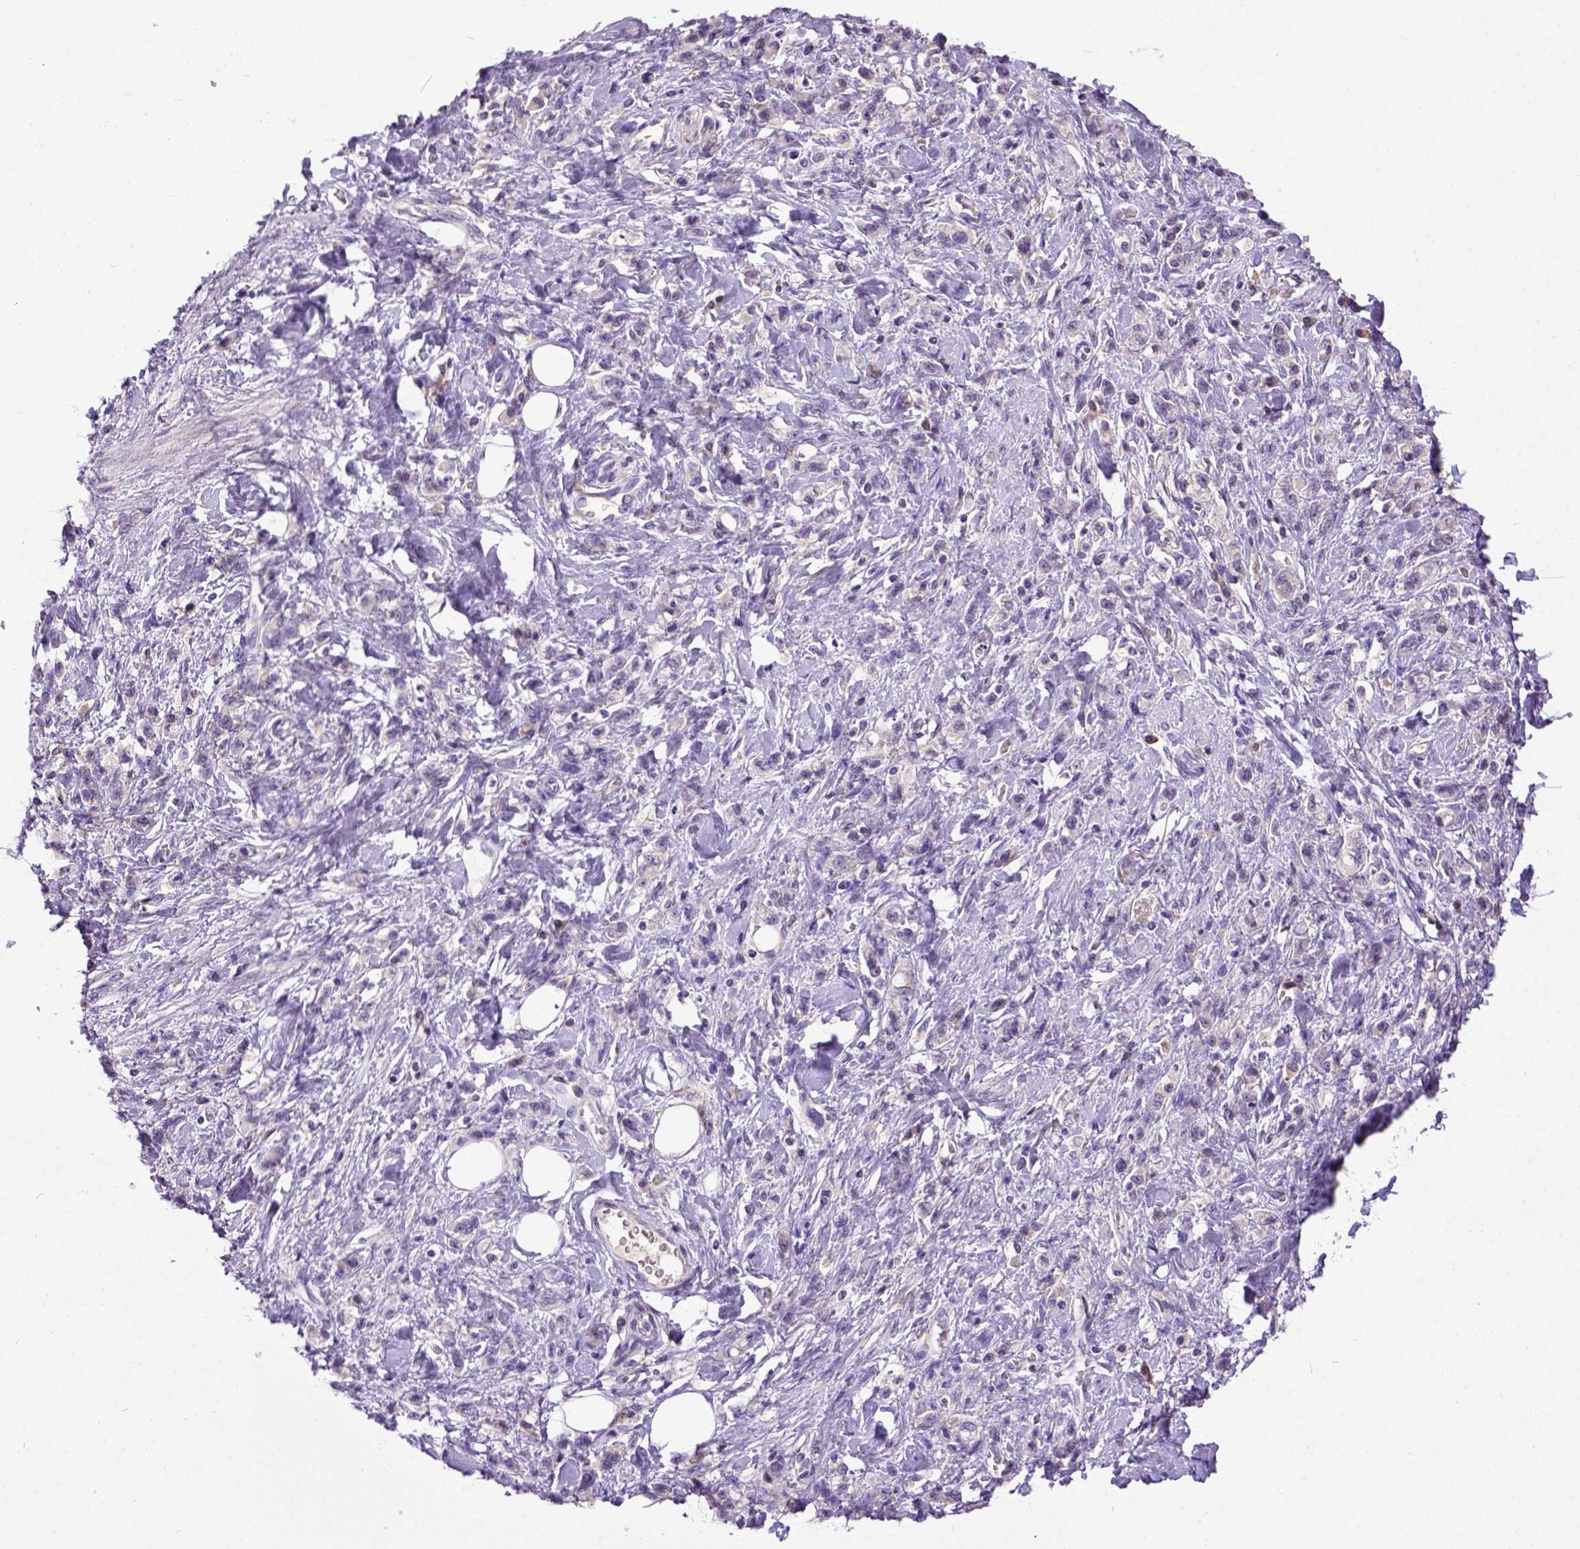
{"staining": {"intensity": "negative", "quantity": "none", "location": "none"}, "tissue": "stomach cancer", "cell_type": "Tumor cells", "image_type": "cancer", "snomed": [{"axis": "morphology", "description": "Adenocarcinoma, NOS"}, {"axis": "topography", "description": "Stomach"}], "caption": "Adenocarcinoma (stomach) stained for a protein using IHC reveals no staining tumor cells.", "gene": "NEK5", "patient": {"sex": "male", "age": 77}}